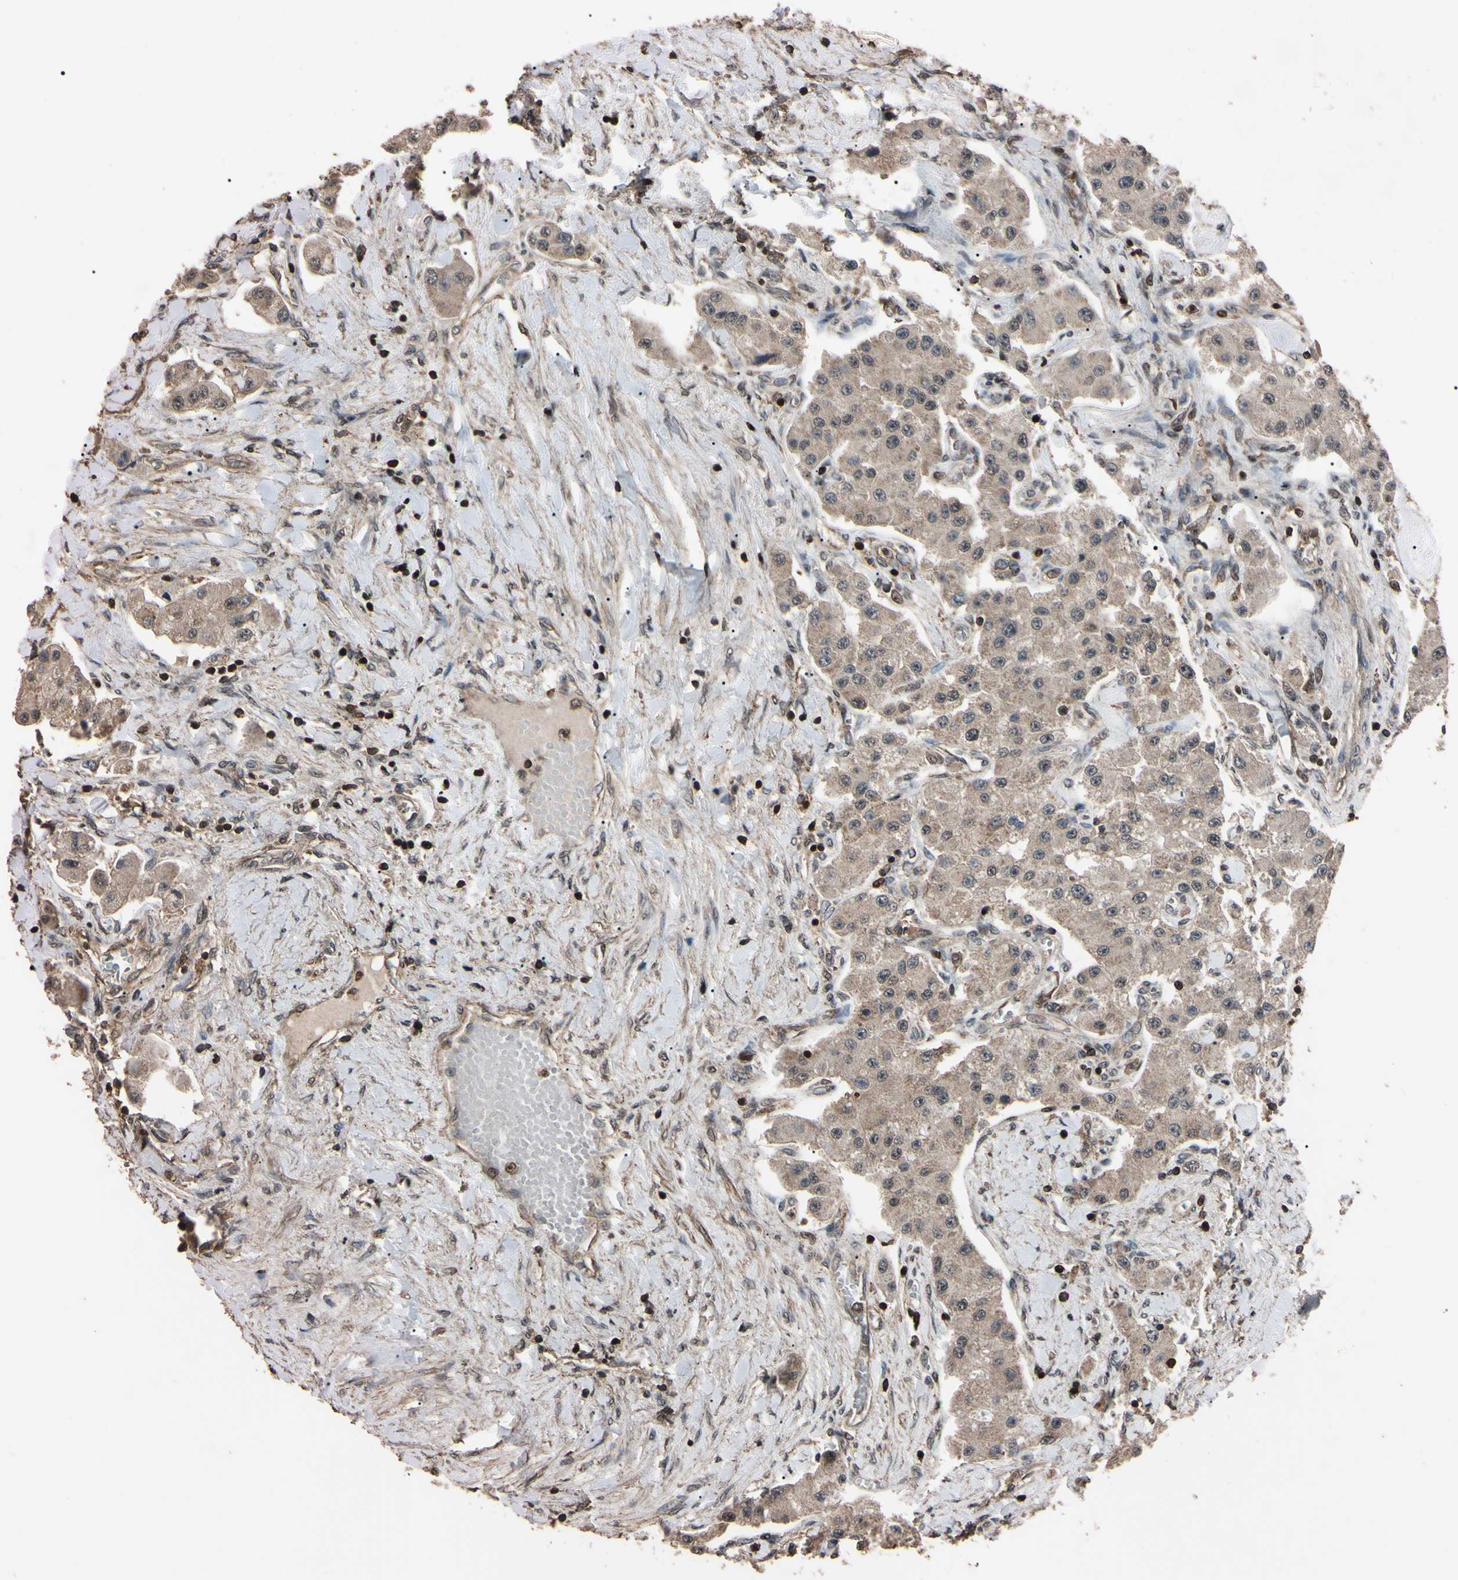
{"staining": {"intensity": "weak", "quantity": ">75%", "location": "cytoplasmic/membranous"}, "tissue": "carcinoid", "cell_type": "Tumor cells", "image_type": "cancer", "snomed": [{"axis": "morphology", "description": "Carcinoid, malignant, NOS"}, {"axis": "topography", "description": "Pancreas"}], "caption": "IHC of human carcinoid displays low levels of weak cytoplasmic/membranous staining in approximately >75% of tumor cells. IHC stains the protein in brown and the nuclei are stained blue.", "gene": "TNFRSF1A", "patient": {"sex": "male", "age": 41}}